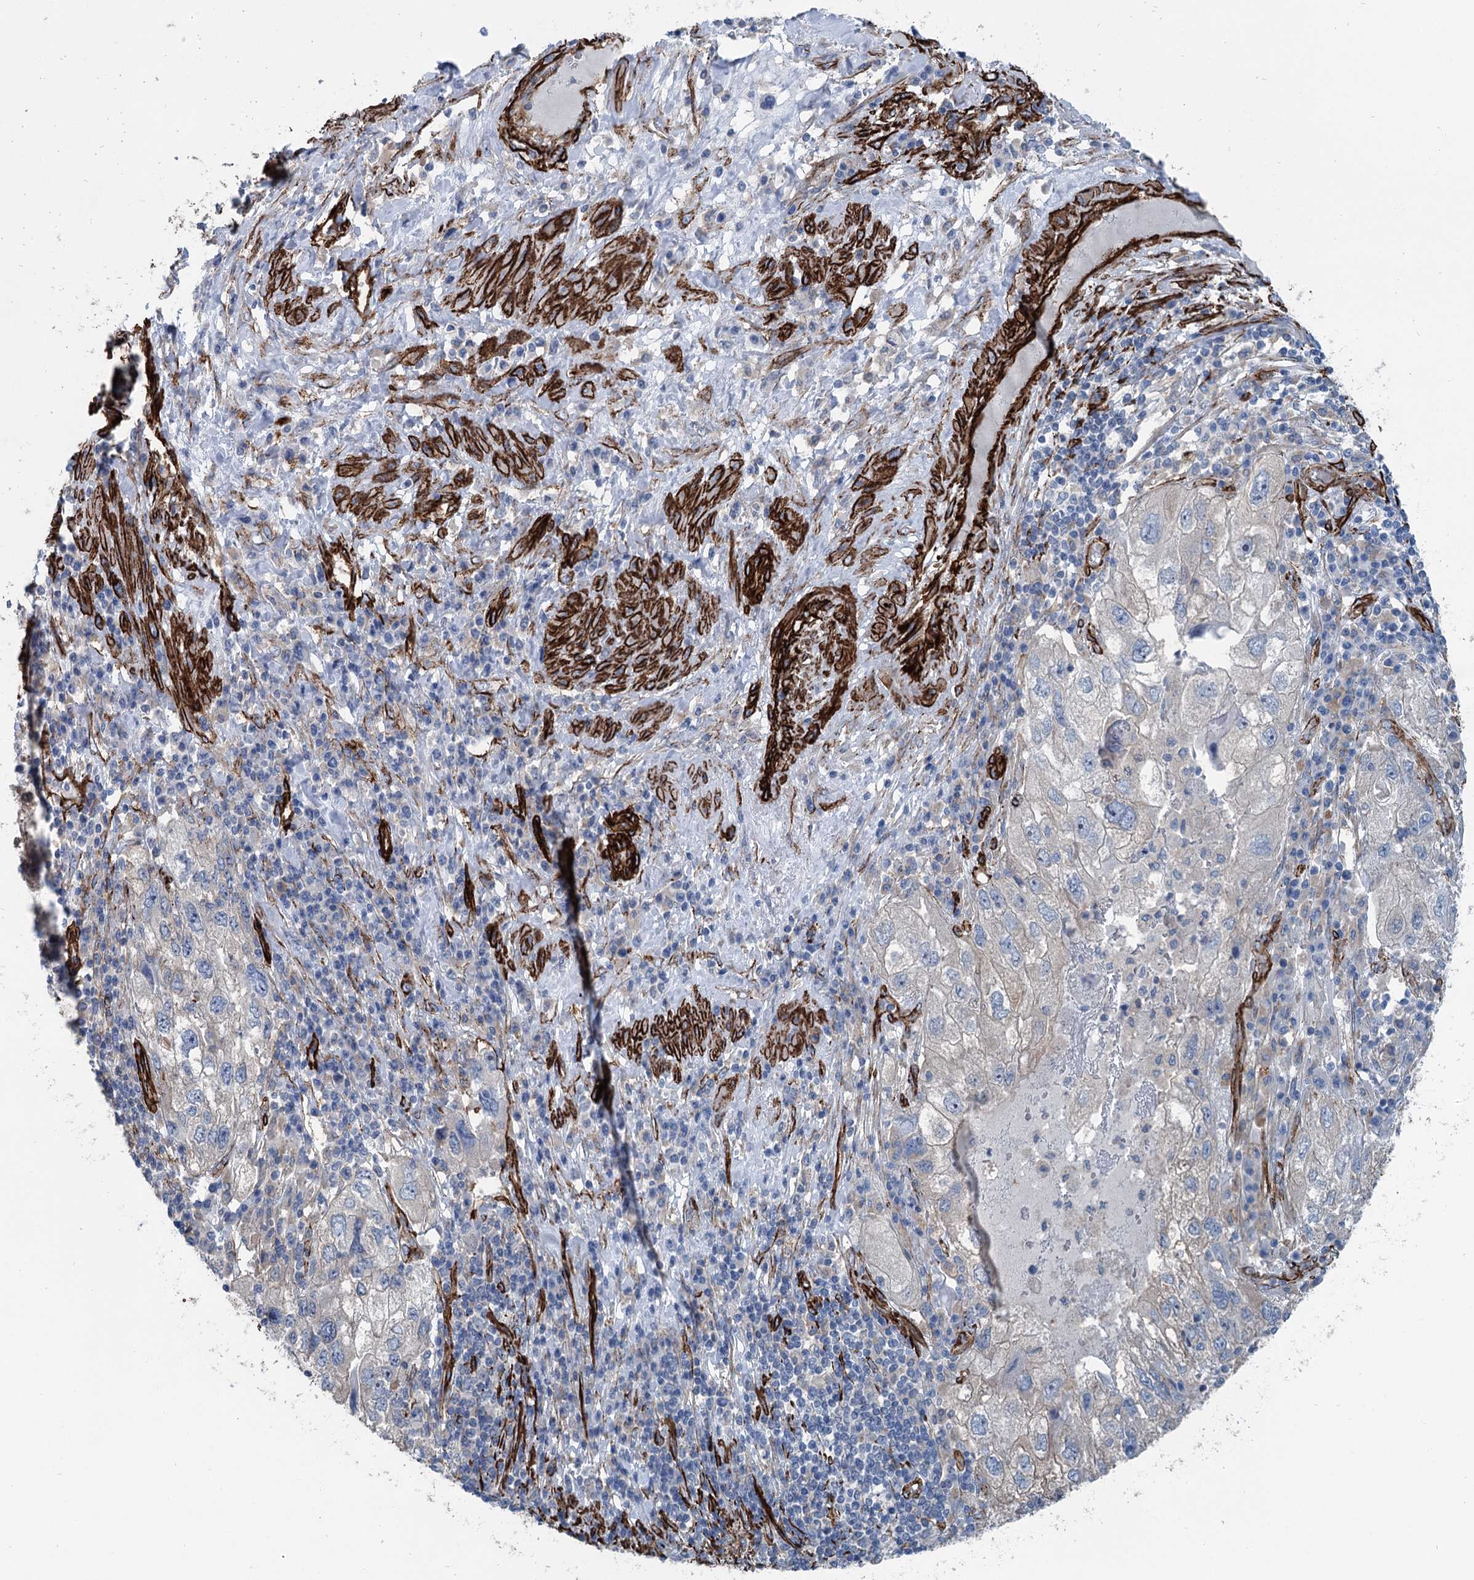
{"staining": {"intensity": "negative", "quantity": "none", "location": "none"}, "tissue": "endometrial cancer", "cell_type": "Tumor cells", "image_type": "cancer", "snomed": [{"axis": "morphology", "description": "Adenocarcinoma, NOS"}, {"axis": "topography", "description": "Endometrium"}], "caption": "Tumor cells are negative for protein expression in human endometrial cancer (adenocarcinoma). The staining is performed using DAB brown chromogen with nuclei counter-stained in using hematoxylin.", "gene": "IQSEC1", "patient": {"sex": "female", "age": 49}}